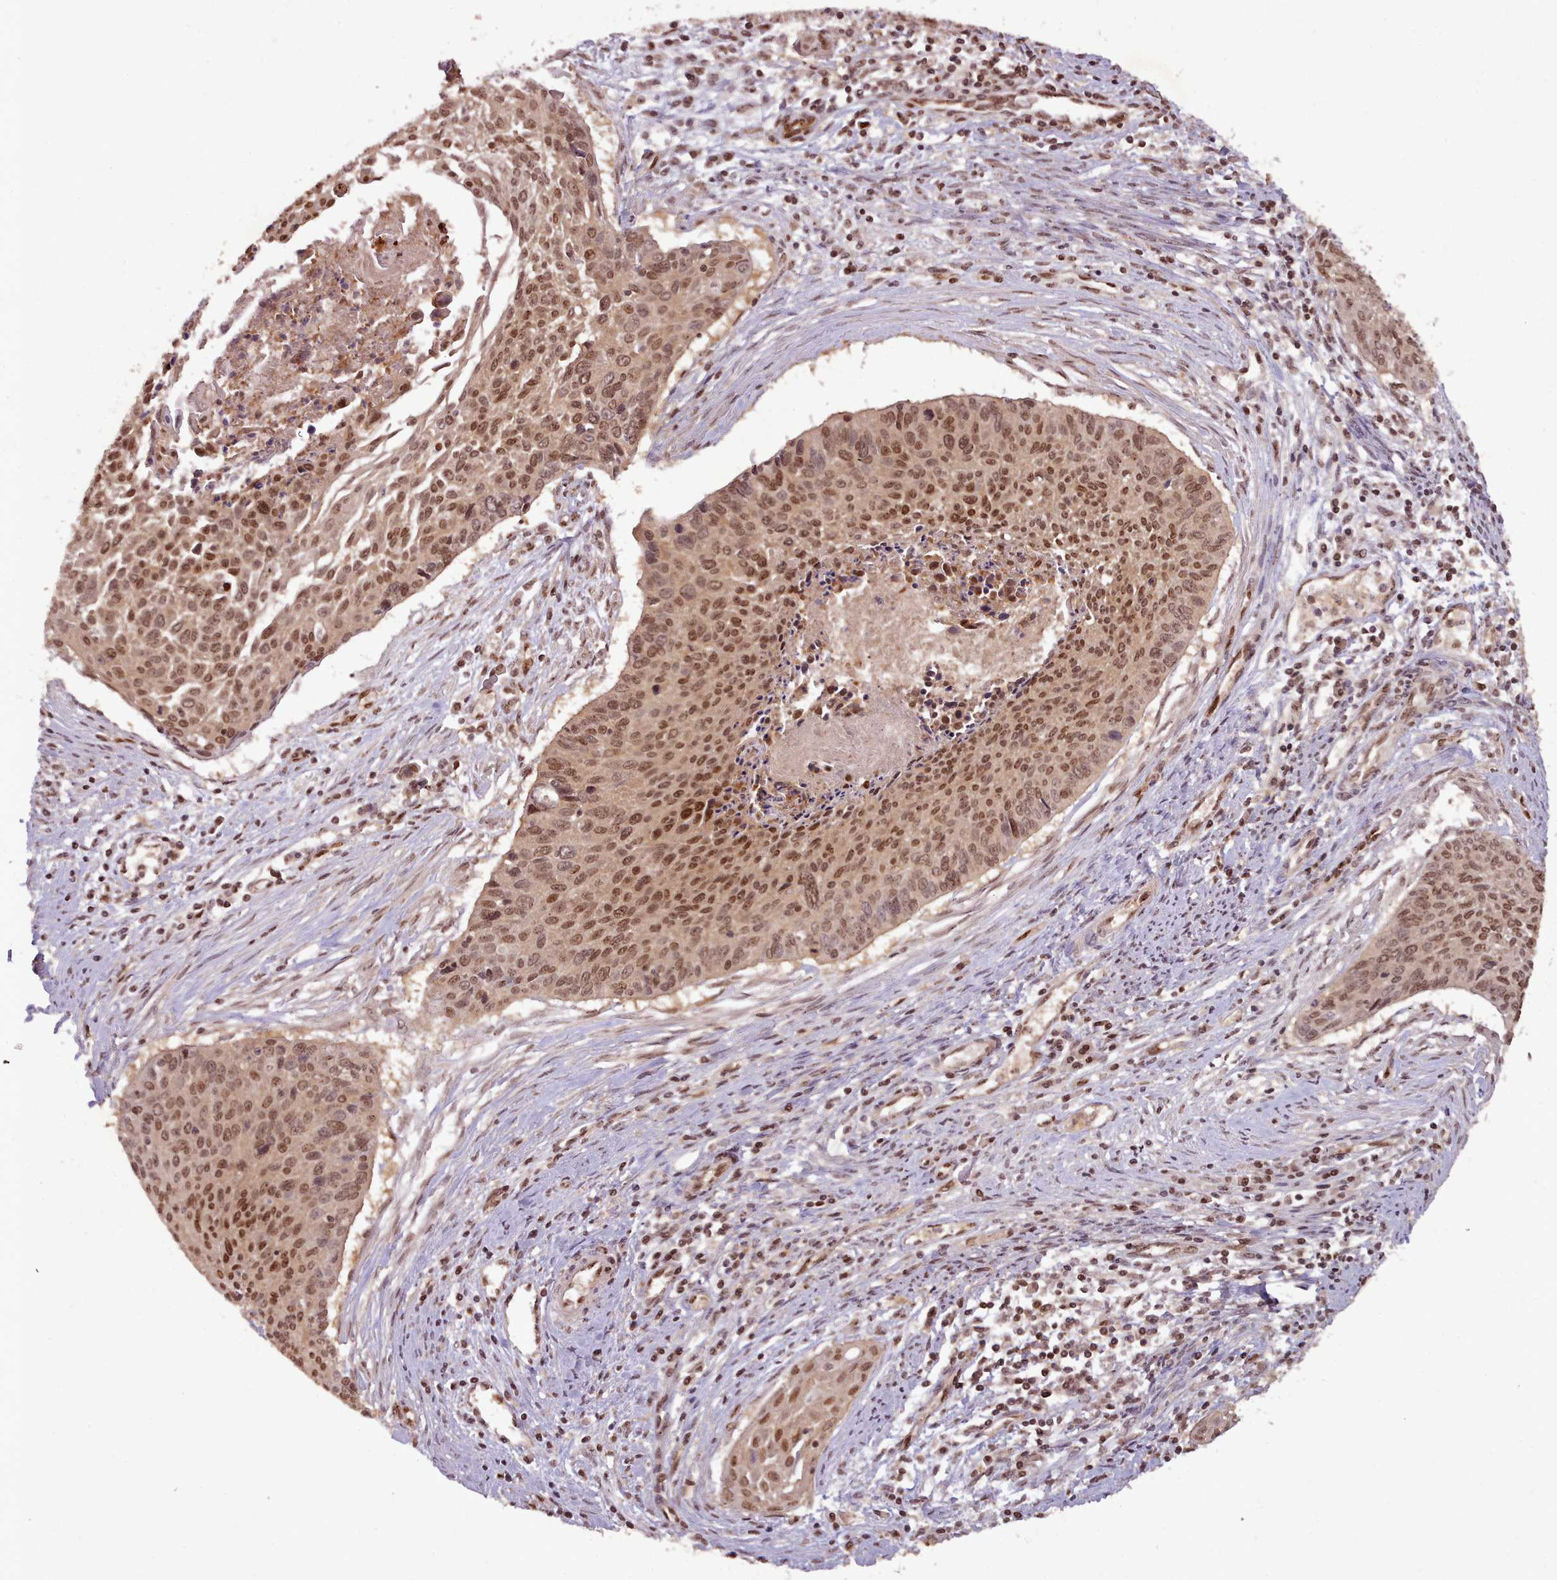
{"staining": {"intensity": "moderate", "quantity": ">75%", "location": "nuclear"}, "tissue": "cervical cancer", "cell_type": "Tumor cells", "image_type": "cancer", "snomed": [{"axis": "morphology", "description": "Squamous cell carcinoma, NOS"}, {"axis": "topography", "description": "Cervix"}], "caption": "DAB (3,3'-diaminobenzidine) immunohistochemical staining of human cervical cancer demonstrates moderate nuclear protein staining in approximately >75% of tumor cells.", "gene": "RPS27A", "patient": {"sex": "female", "age": 55}}